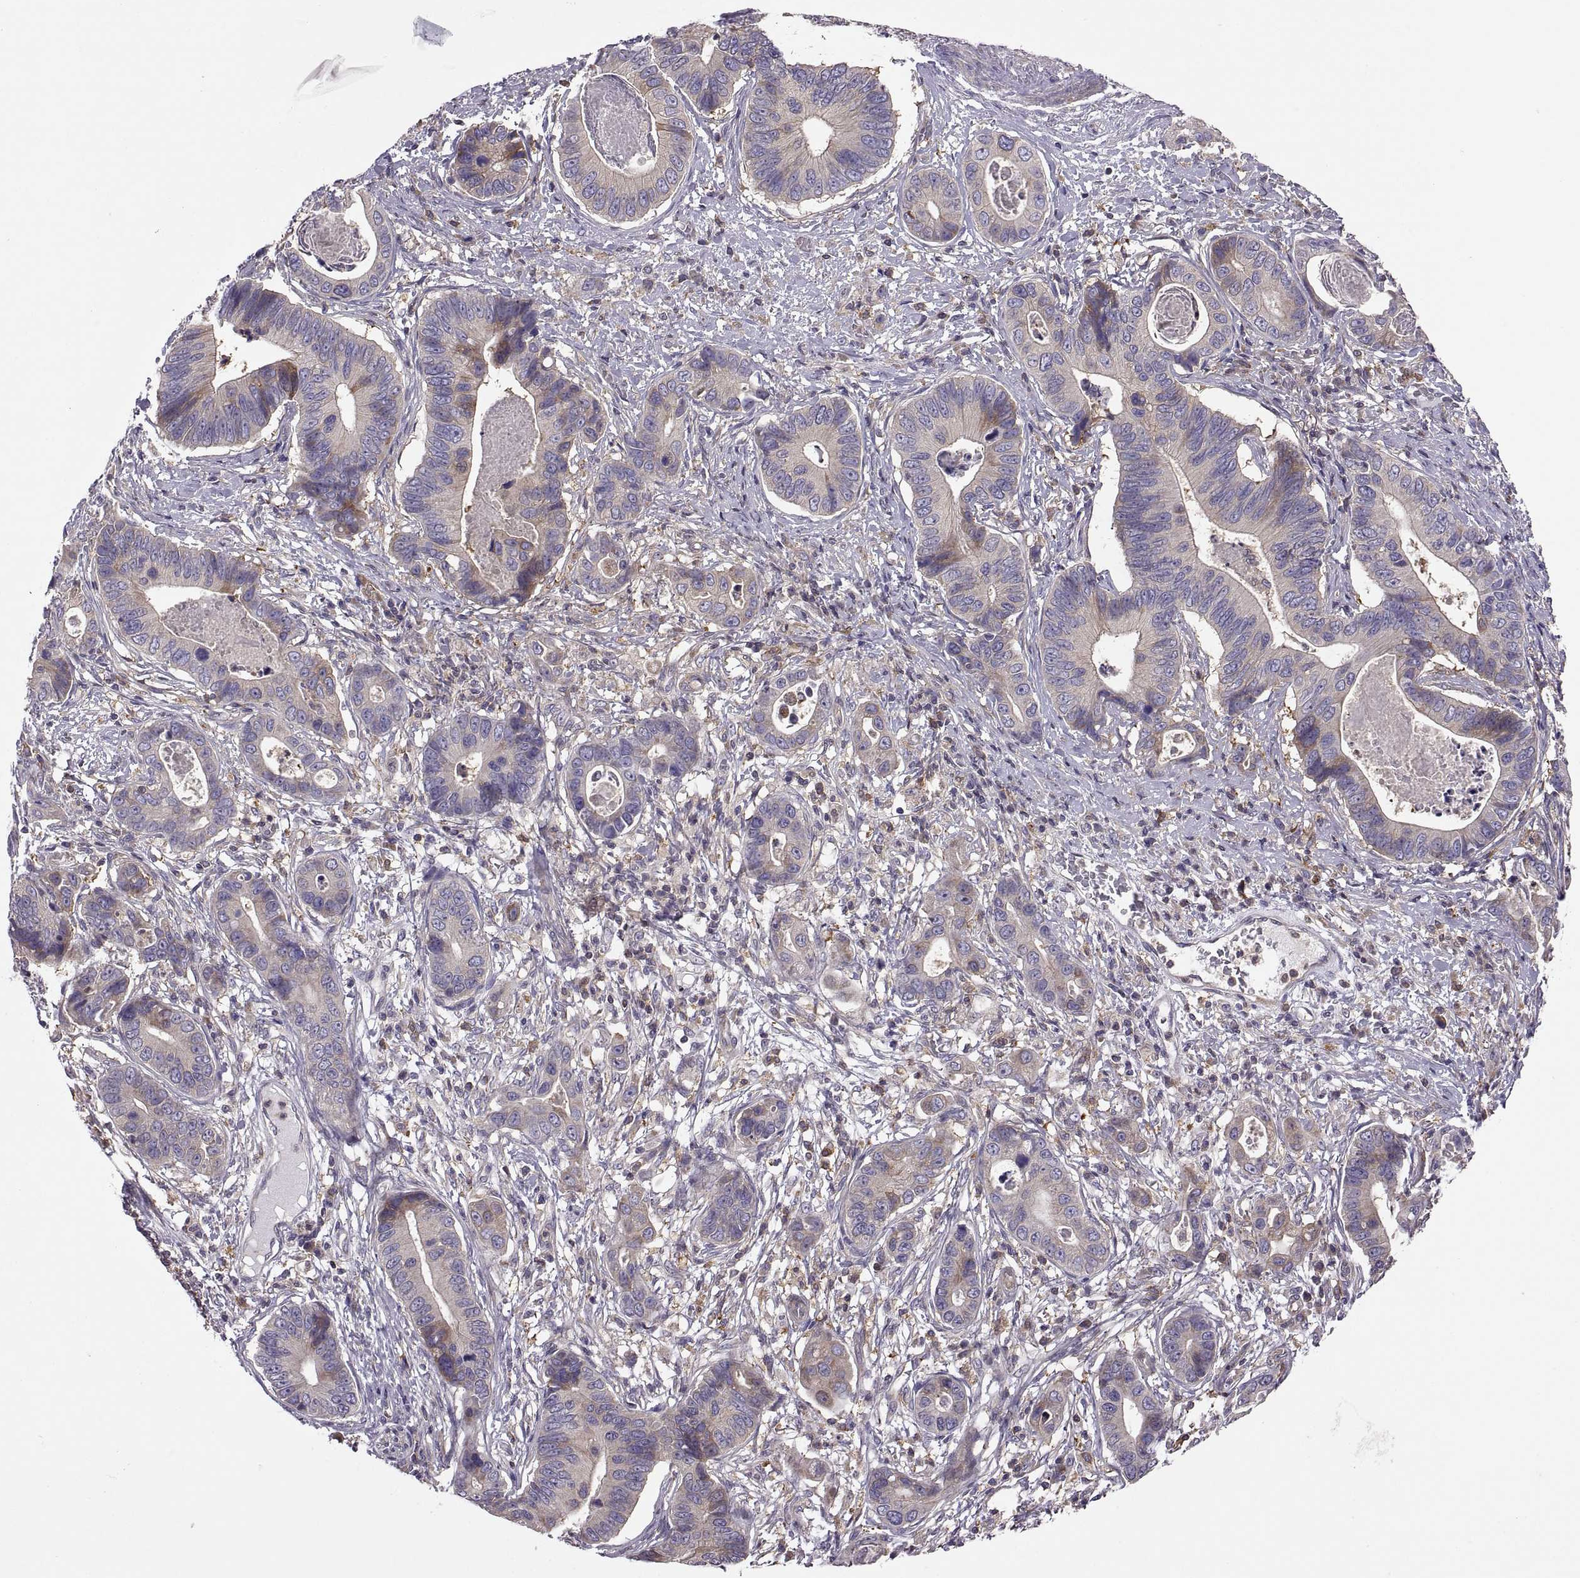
{"staining": {"intensity": "moderate", "quantity": "<25%", "location": "cytoplasmic/membranous"}, "tissue": "stomach cancer", "cell_type": "Tumor cells", "image_type": "cancer", "snomed": [{"axis": "morphology", "description": "Adenocarcinoma, NOS"}, {"axis": "topography", "description": "Stomach"}], "caption": "IHC of stomach cancer (adenocarcinoma) demonstrates low levels of moderate cytoplasmic/membranous positivity in approximately <25% of tumor cells.", "gene": "SPATA32", "patient": {"sex": "male", "age": 84}}